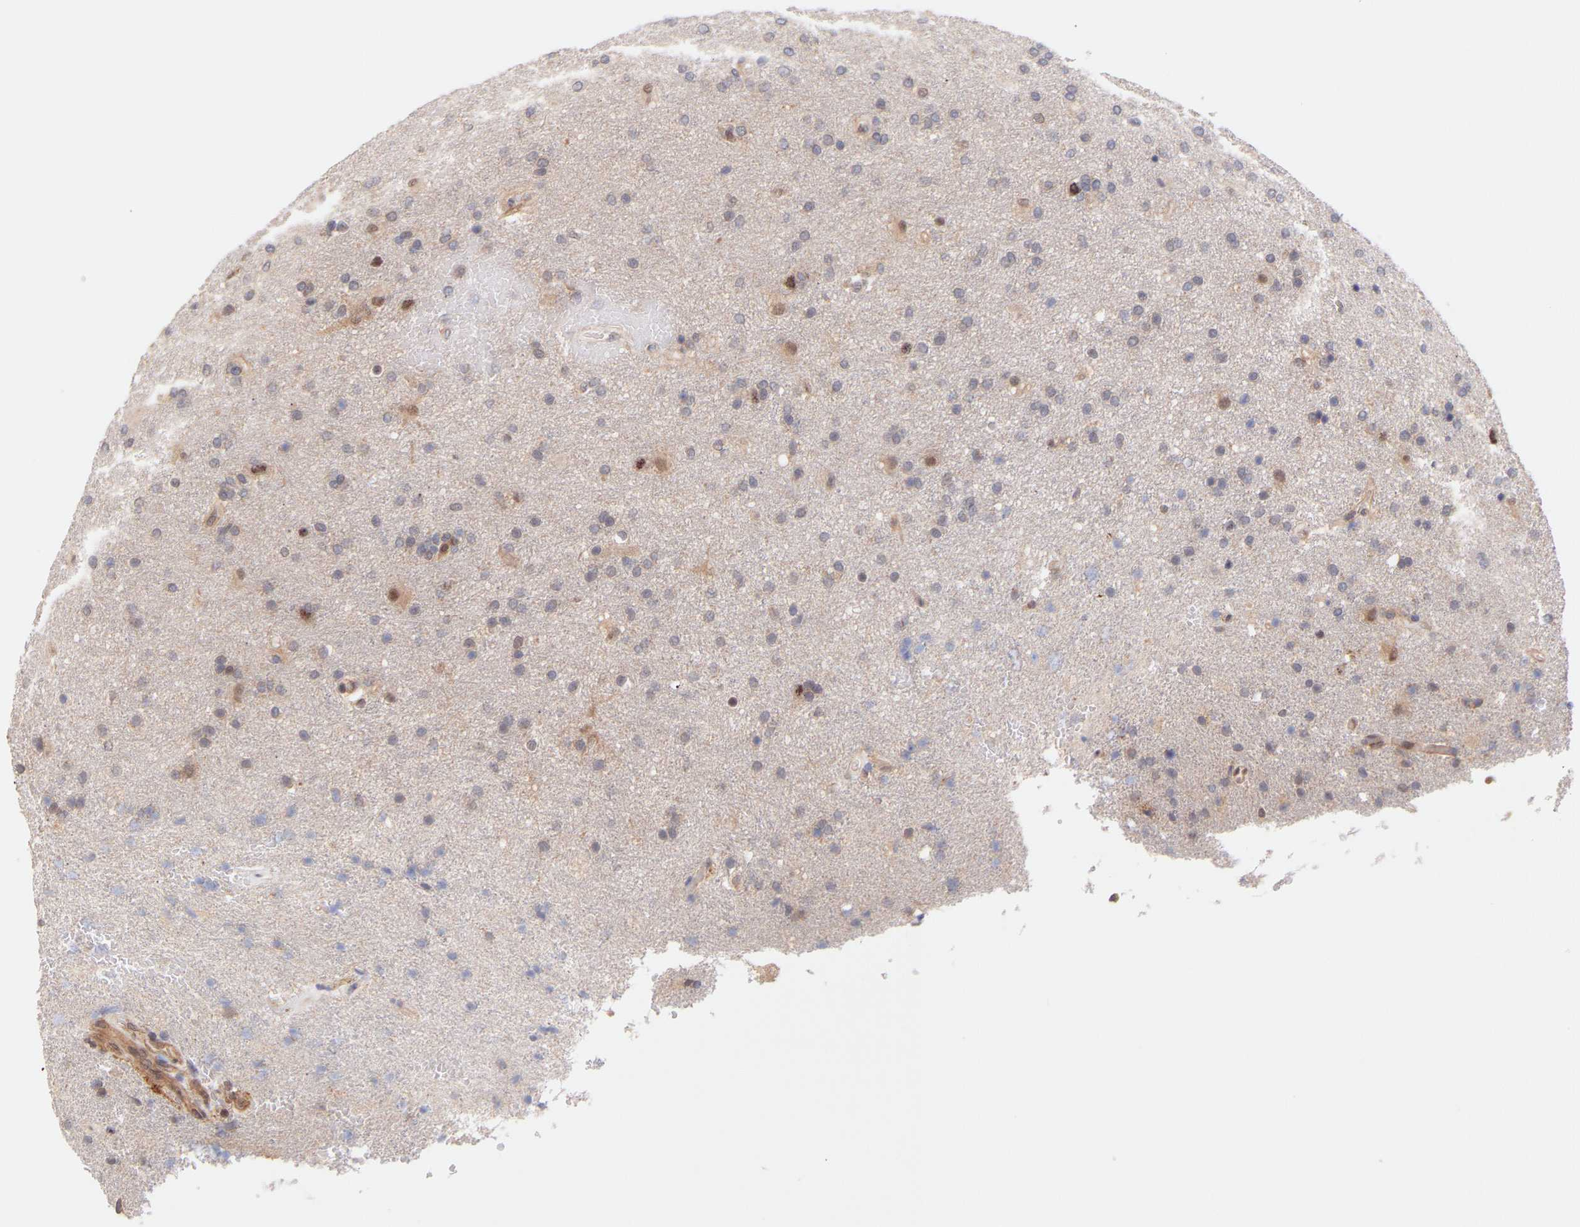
{"staining": {"intensity": "weak", "quantity": "25%-75%", "location": "cytoplasmic/membranous,nuclear"}, "tissue": "glioma", "cell_type": "Tumor cells", "image_type": "cancer", "snomed": [{"axis": "morphology", "description": "Glioma, malignant, High grade"}, {"axis": "topography", "description": "Brain"}], "caption": "IHC image of human glioma stained for a protein (brown), which reveals low levels of weak cytoplasmic/membranous and nuclear positivity in about 25%-75% of tumor cells.", "gene": "PDLIM5", "patient": {"sex": "male", "age": 72}}